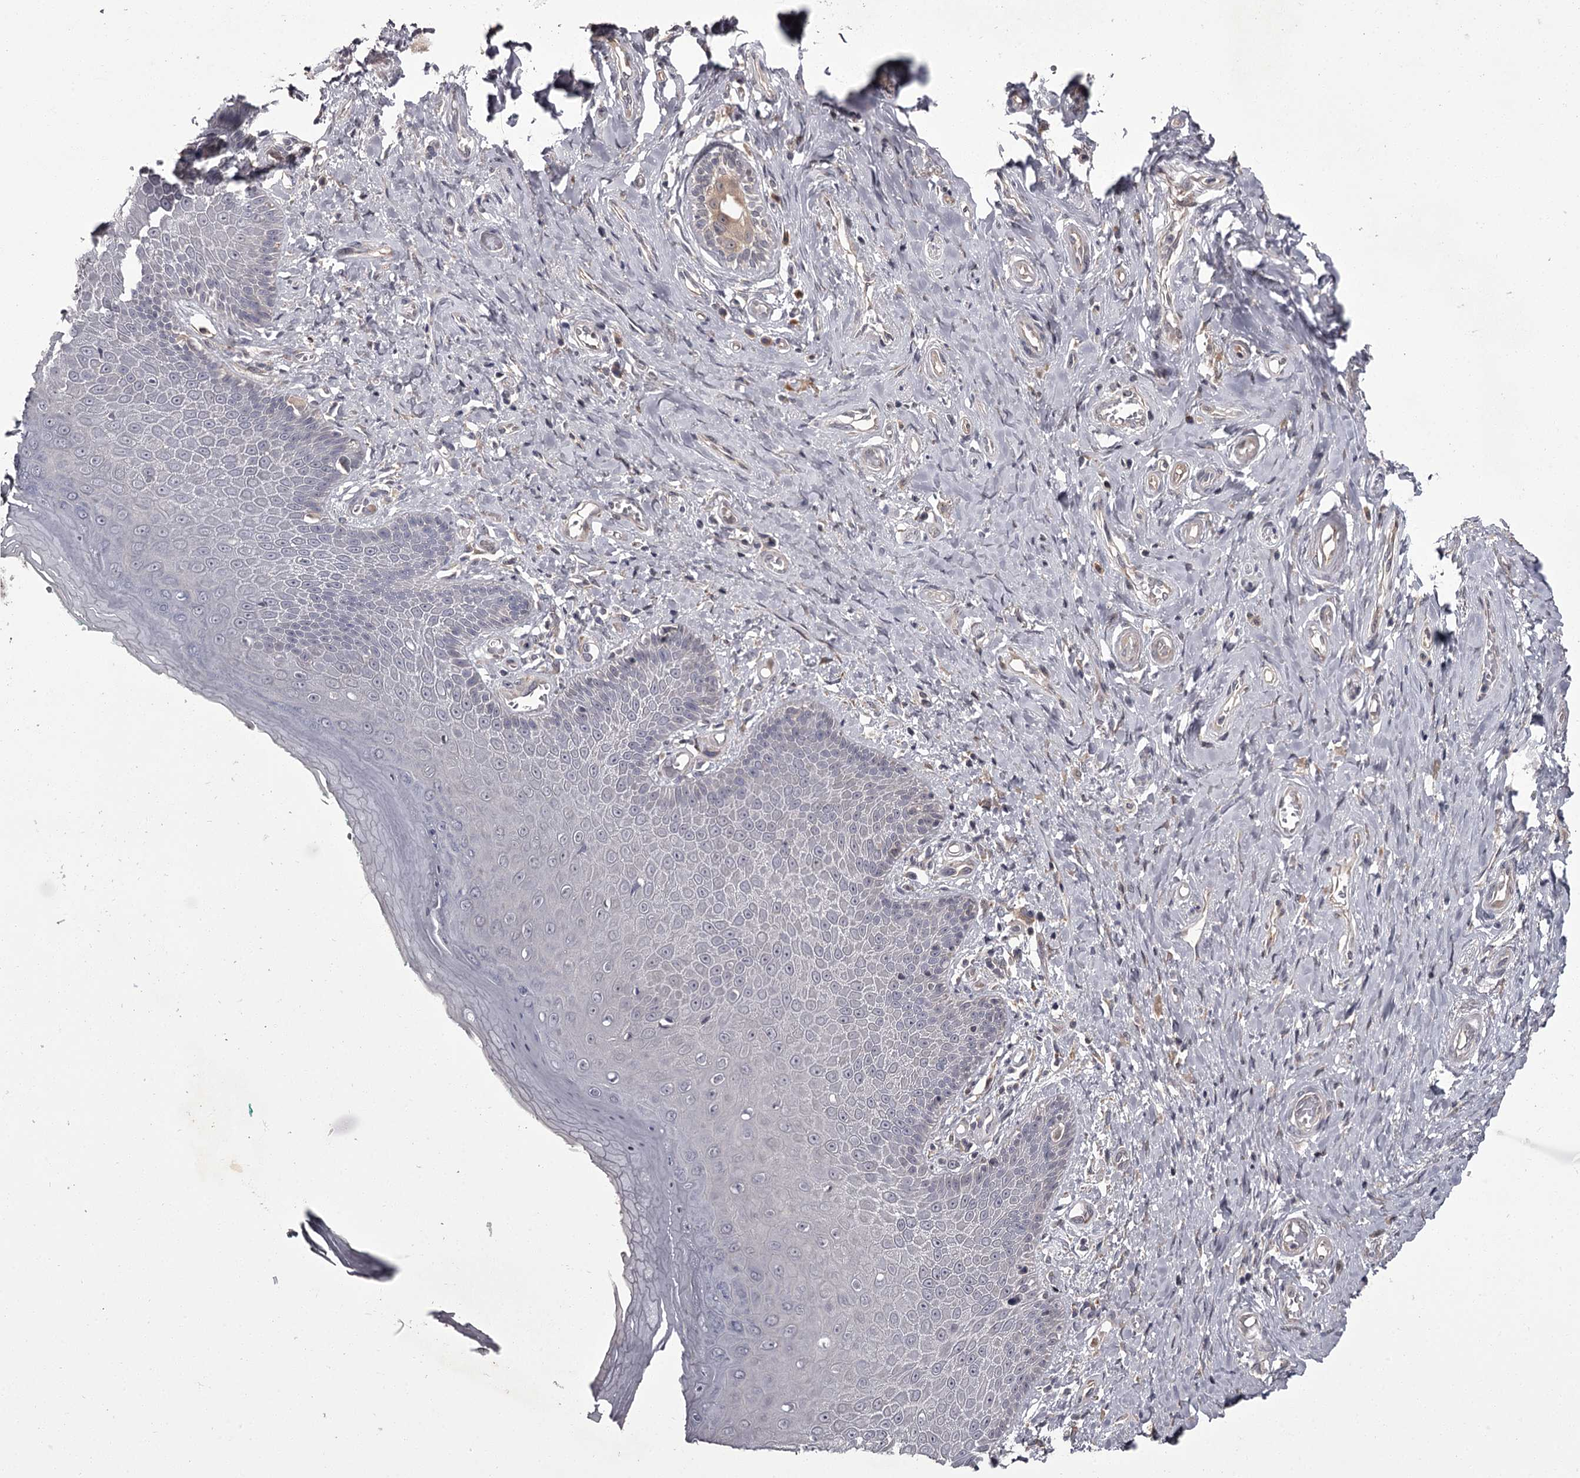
{"staining": {"intensity": "negative", "quantity": "none", "location": "none"}, "tissue": "skin", "cell_type": "Epidermal cells", "image_type": "normal", "snomed": [{"axis": "morphology", "description": "Normal tissue, NOS"}, {"axis": "topography", "description": "Anal"}], "caption": "A micrograph of human skin is negative for staining in epidermal cells. (Stains: DAB (3,3'-diaminobenzidine) immunohistochemistry (IHC) with hematoxylin counter stain, Microscopy: brightfield microscopy at high magnification).", "gene": "CCDC92", "patient": {"sex": "male", "age": 78}}